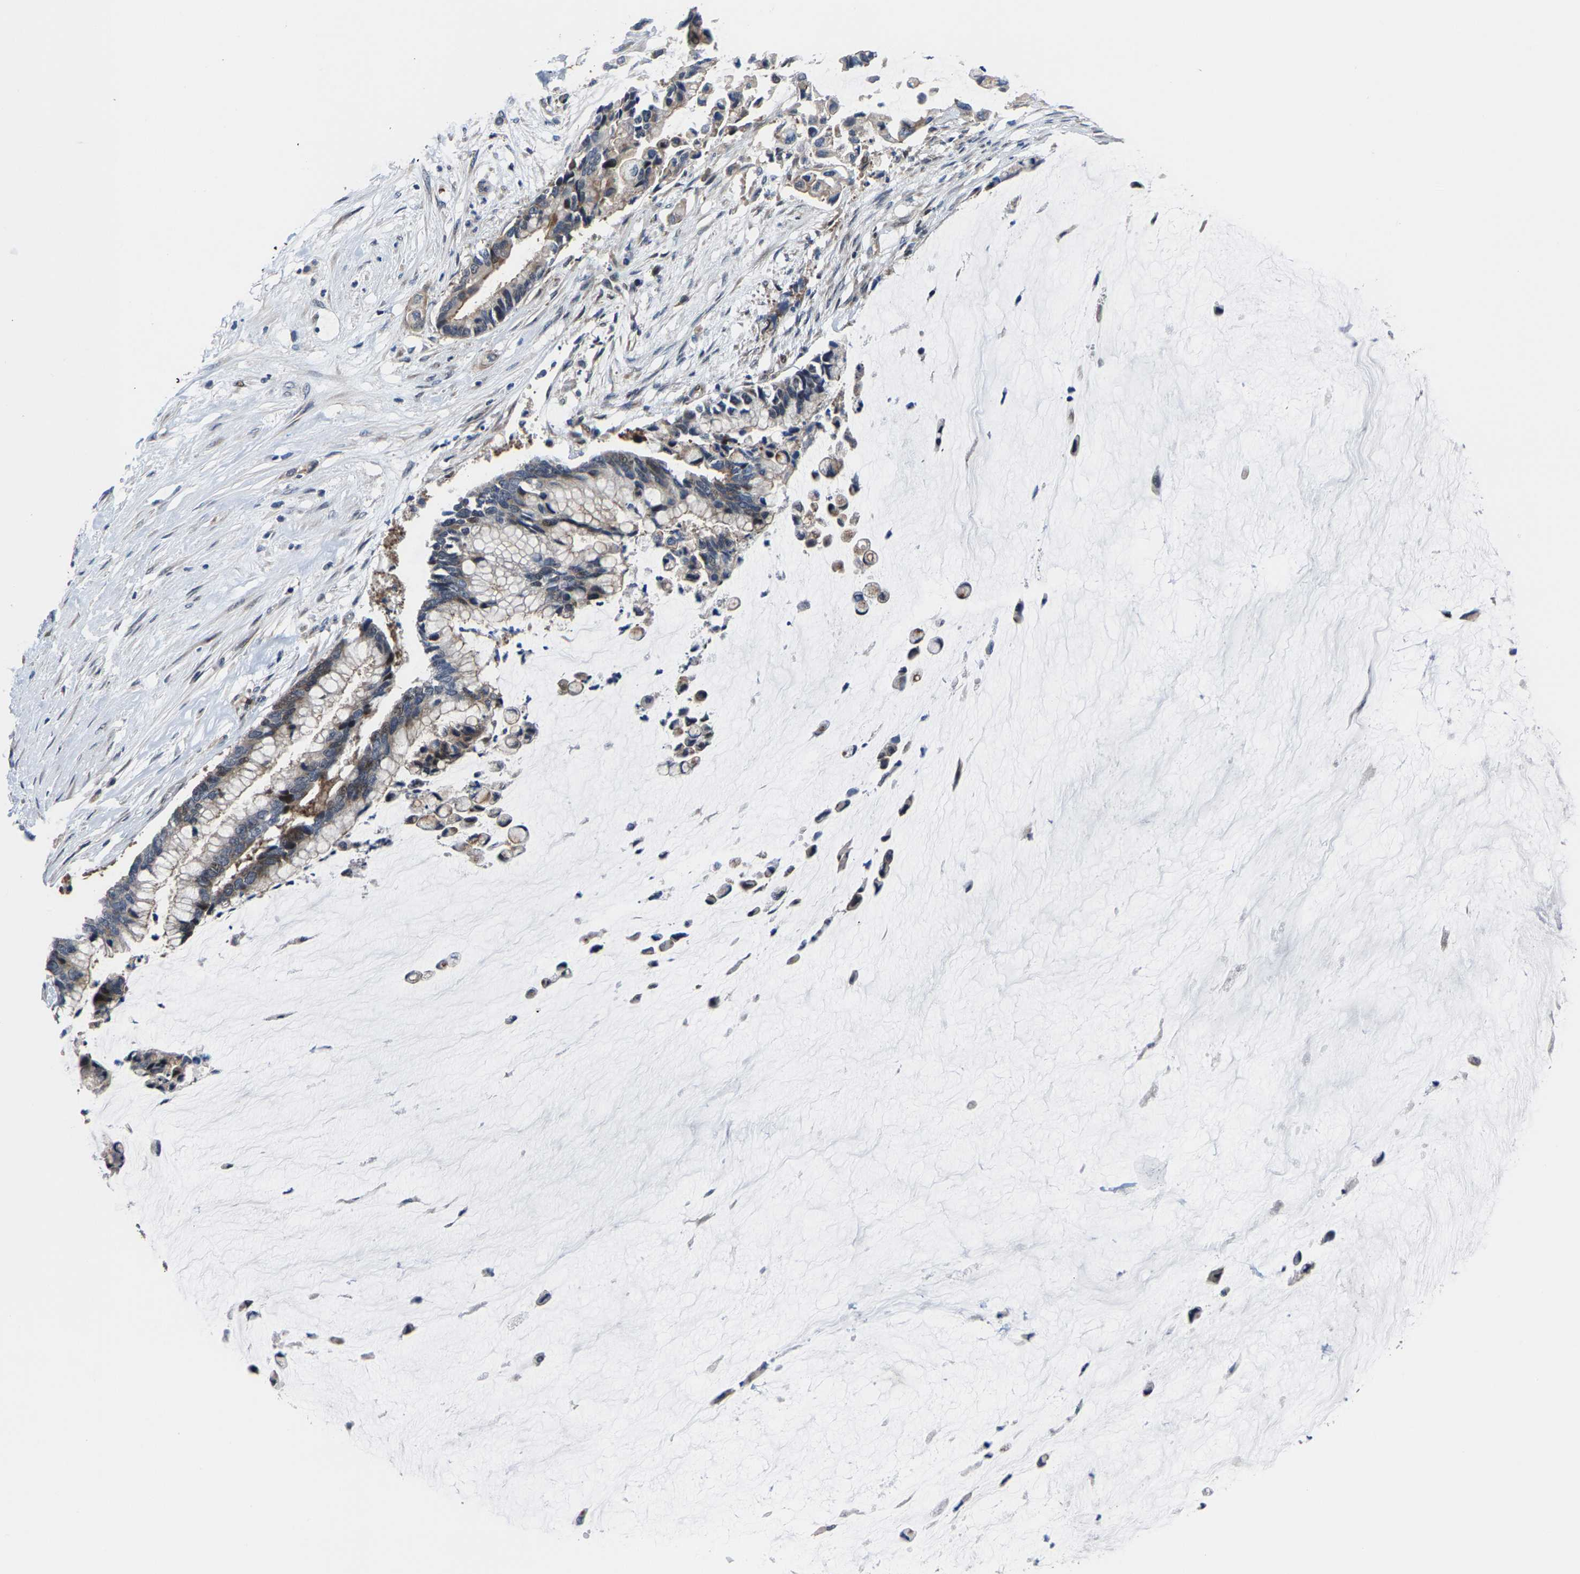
{"staining": {"intensity": "weak", "quantity": "<25%", "location": "cytoplasmic/membranous"}, "tissue": "pancreatic cancer", "cell_type": "Tumor cells", "image_type": "cancer", "snomed": [{"axis": "morphology", "description": "Adenocarcinoma, NOS"}, {"axis": "topography", "description": "Pancreas"}], "caption": "This is an immunohistochemistry (IHC) image of human pancreatic cancer (adenocarcinoma). There is no expression in tumor cells.", "gene": "HAUS6", "patient": {"sex": "male", "age": 41}}